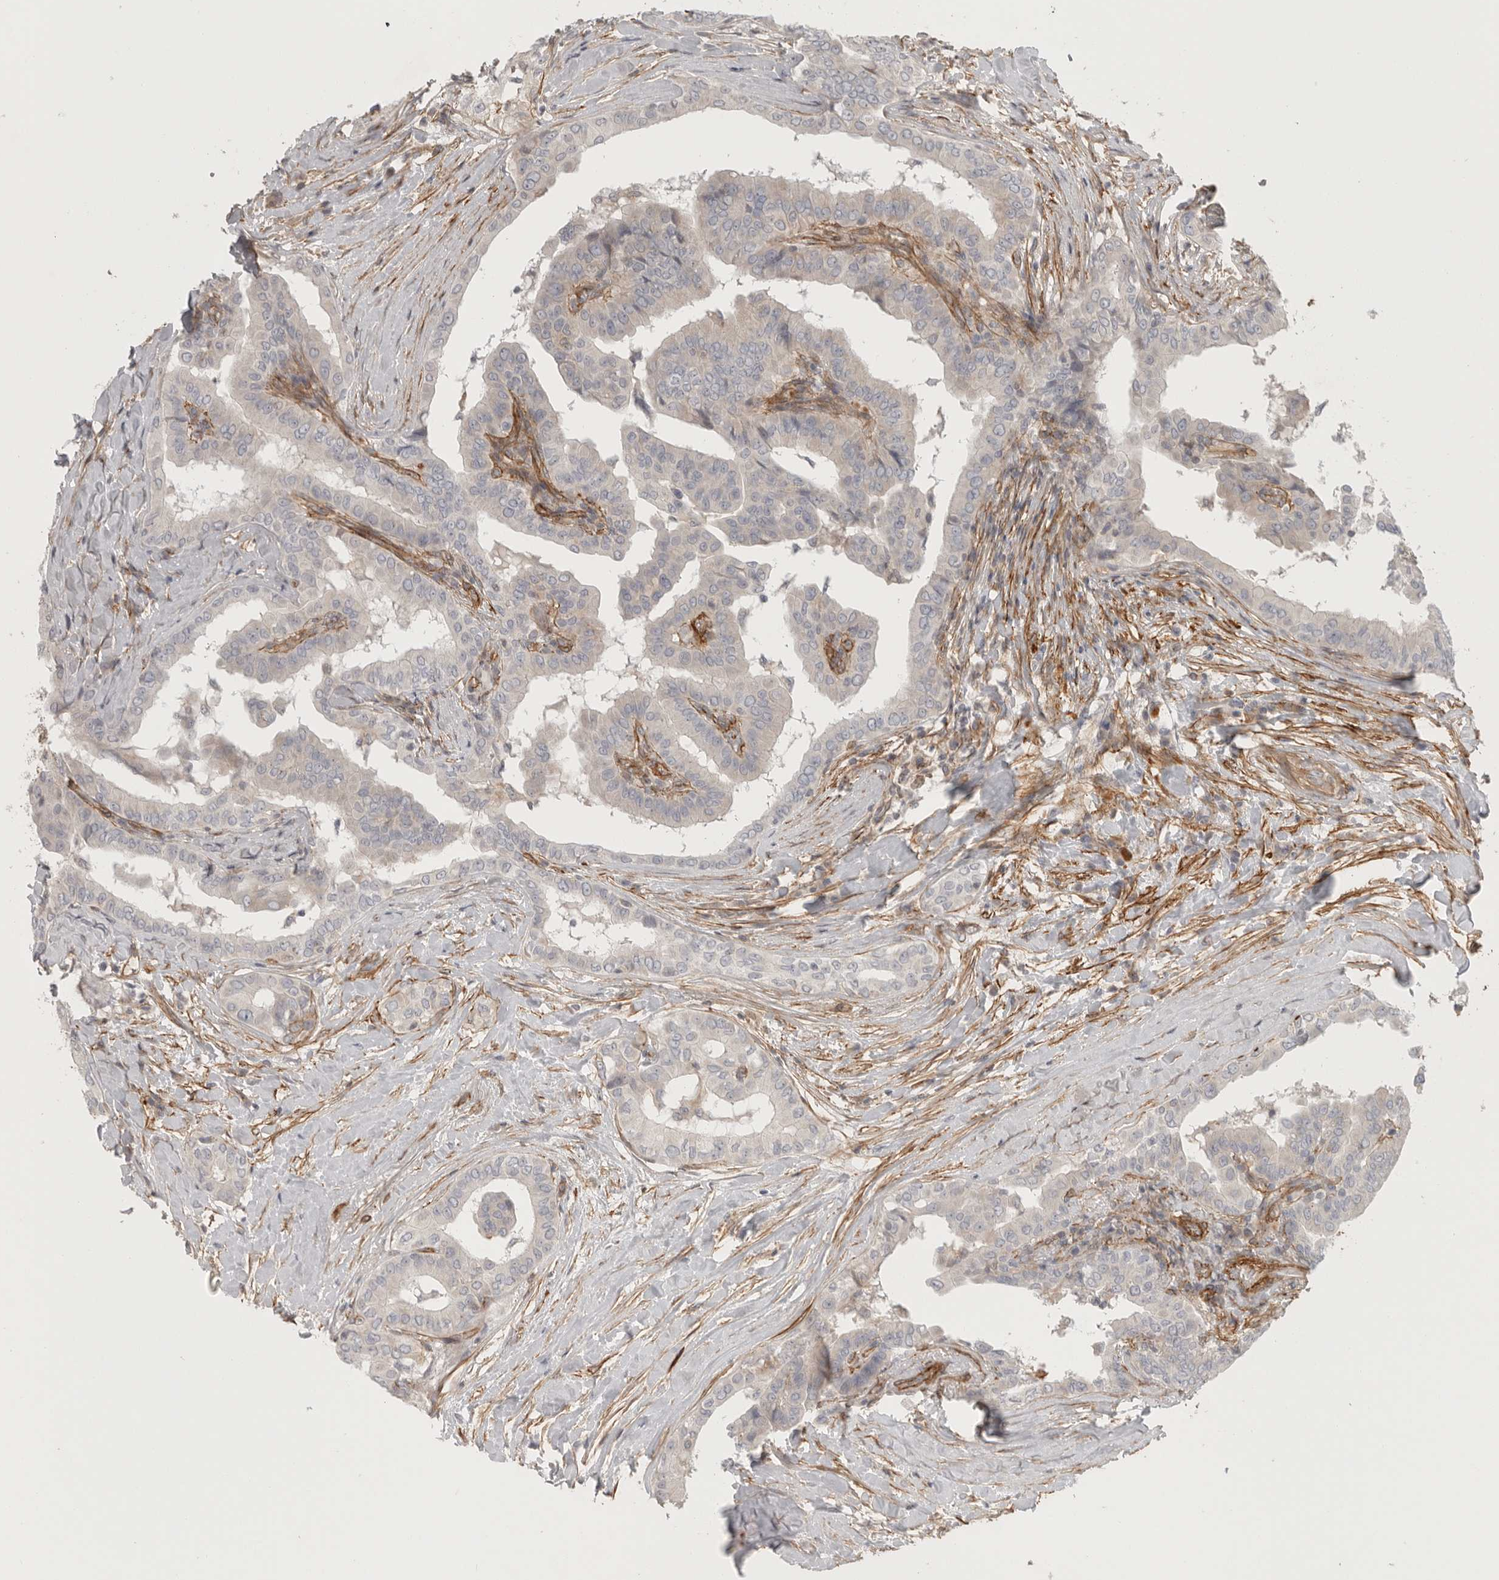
{"staining": {"intensity": "negative", "quantity": "none", "location": "none"}, "tissue": "thyroid cancer", "cell_type": "Tumor cells", "image_type": "cancer", "snomed": [{"axis": "morphology", "description": "Papillary adenocarcinoma, NOS"}, {"axis": "topography", "description": "Thyroid gland"}], "caption": "Immunohistochemical staining of human thyroid cancer (papillary adenocarcinoma) reveals no significant positivity in tumor cells.", "gene": "LONRF1", "patient": {"sex": "male", "age": 33}}